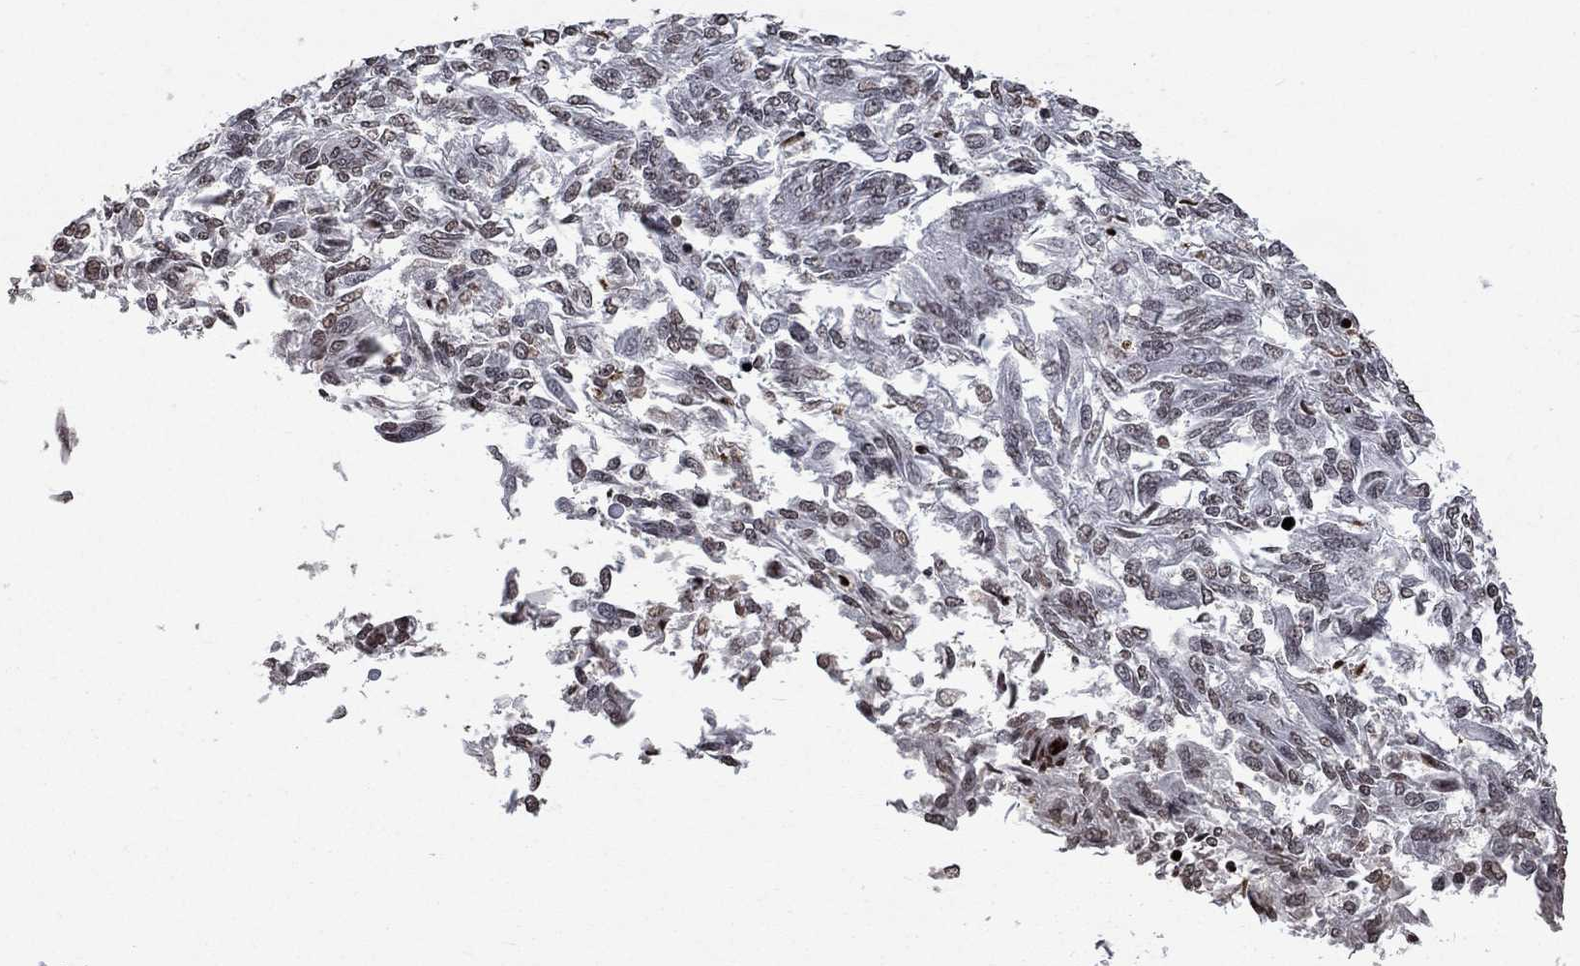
{"staining": {"intensity": "moderate", "quantity": "<25%", "location": "nuclear"}, "tissue": "endometrial cancer", "cell_type": "Tumor cells", "image_type": "cancer", "snomed": [{"axis": "morphology", "description": "Adenocarcinoma, NOS"}, {"axis": "topography", "description": "Endometrium"}], "caption": "Protein expression by immunohistochemistry demonstrates moderate nuclear positivity in about <25% of tumor cells in adenocarcinoma (endometrial).", "gene": "SRSF3", "patient": {"sex": "female", "age": 58}}